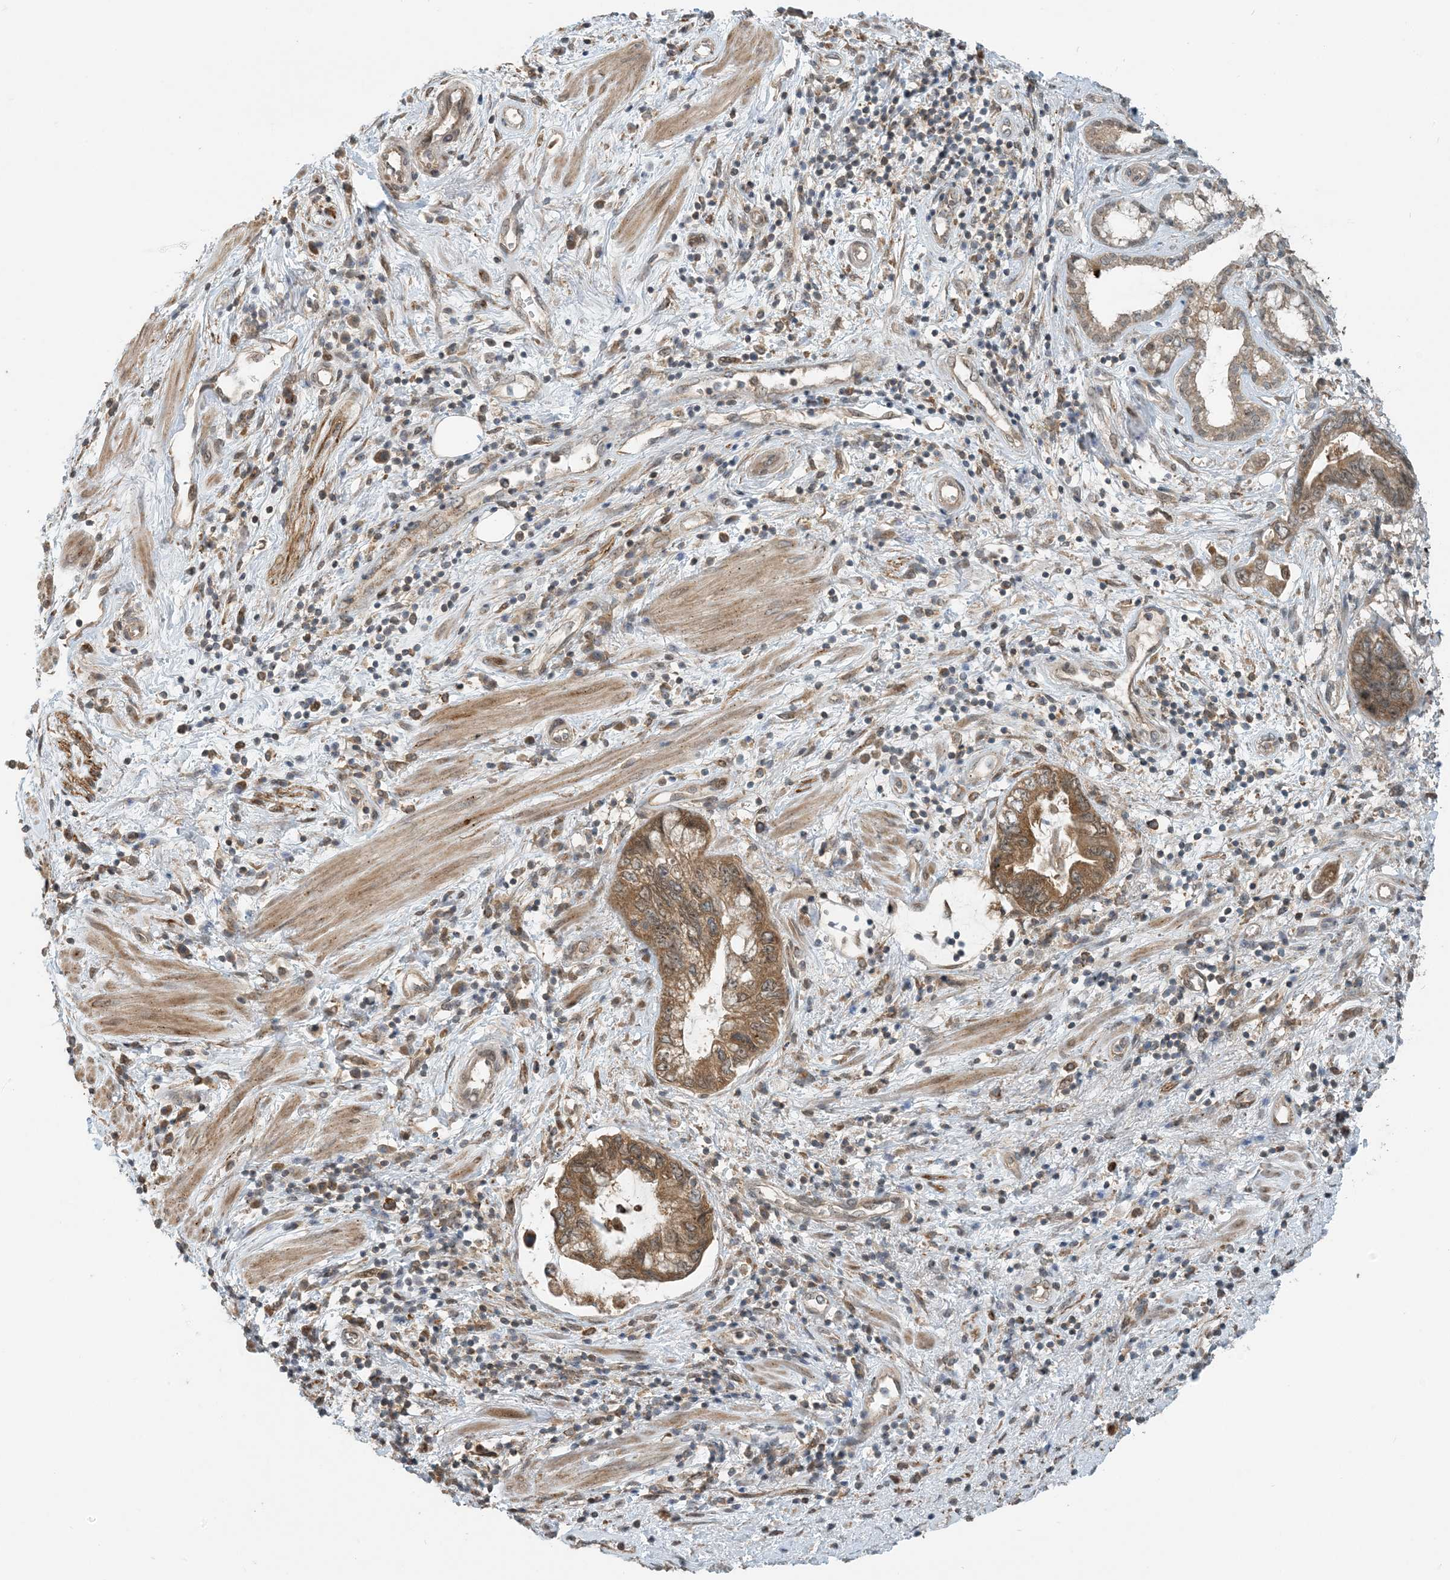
{"staining": {"intensity": "moderate", "quantity": ">75%", "location": "cytoplasmic/membranous"}, "tissue": "pancreatic cancer", "cell_type": "Tumor cells", "image_type": "cancer", "snomed": [{"axis": "morphology", "description": "Adenocarcinoma, NOS"}, {"axis": "topography", "description": "Pancreas"}], "caption": "Immunohistochemical staining of human adenocarcinoma (pancreatic) demonstrates medium levels of moderate cytoplasmic/membranous staining in about >75% of tumor cells.", "gene": "ZBTB3", "patient": {"sex": "female", "age": 73}}